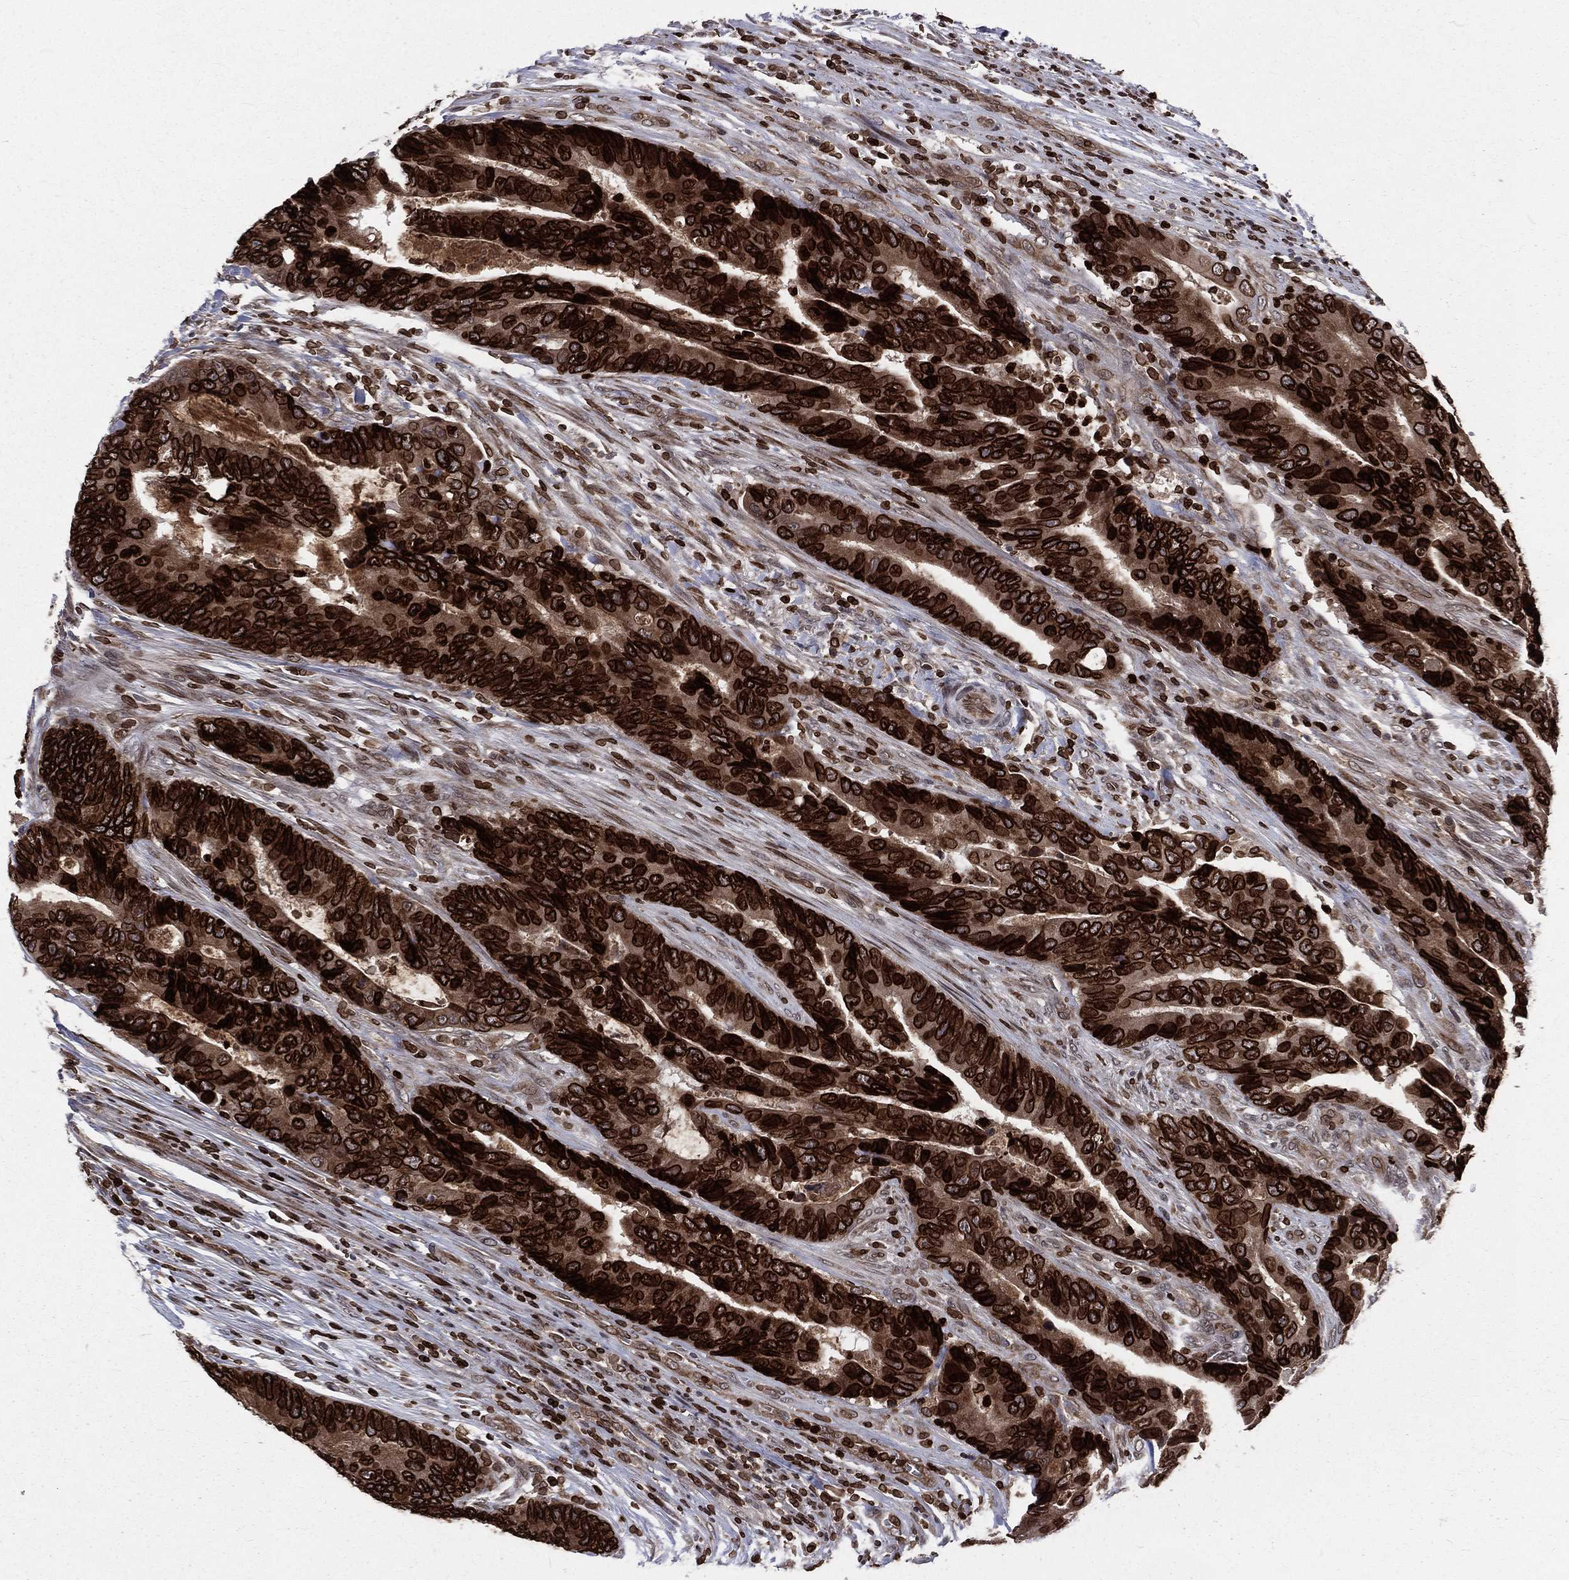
{"staining": {"intensity": "strong", "quantity": ">75%", "location": "cytoplasmic/membranous,nuclear"}, "tissue": "colorectal cancer", "cell_type": "Tumor cells", "image_type": "cancer", "snomed": [{"axis": "morphology", "description": "Adenocarcinoma, NOS"}, {"axis": "topography", "description": "Colon"}], "caption": "Tumor cells show high levels of strong cytoplasmic/membranous and nuclear positivity in approximately >75% of cells in colorectal cancer (adenocarcinoma).", "gene": "LBR", "patient": {"sex": "female", "age": 56}}